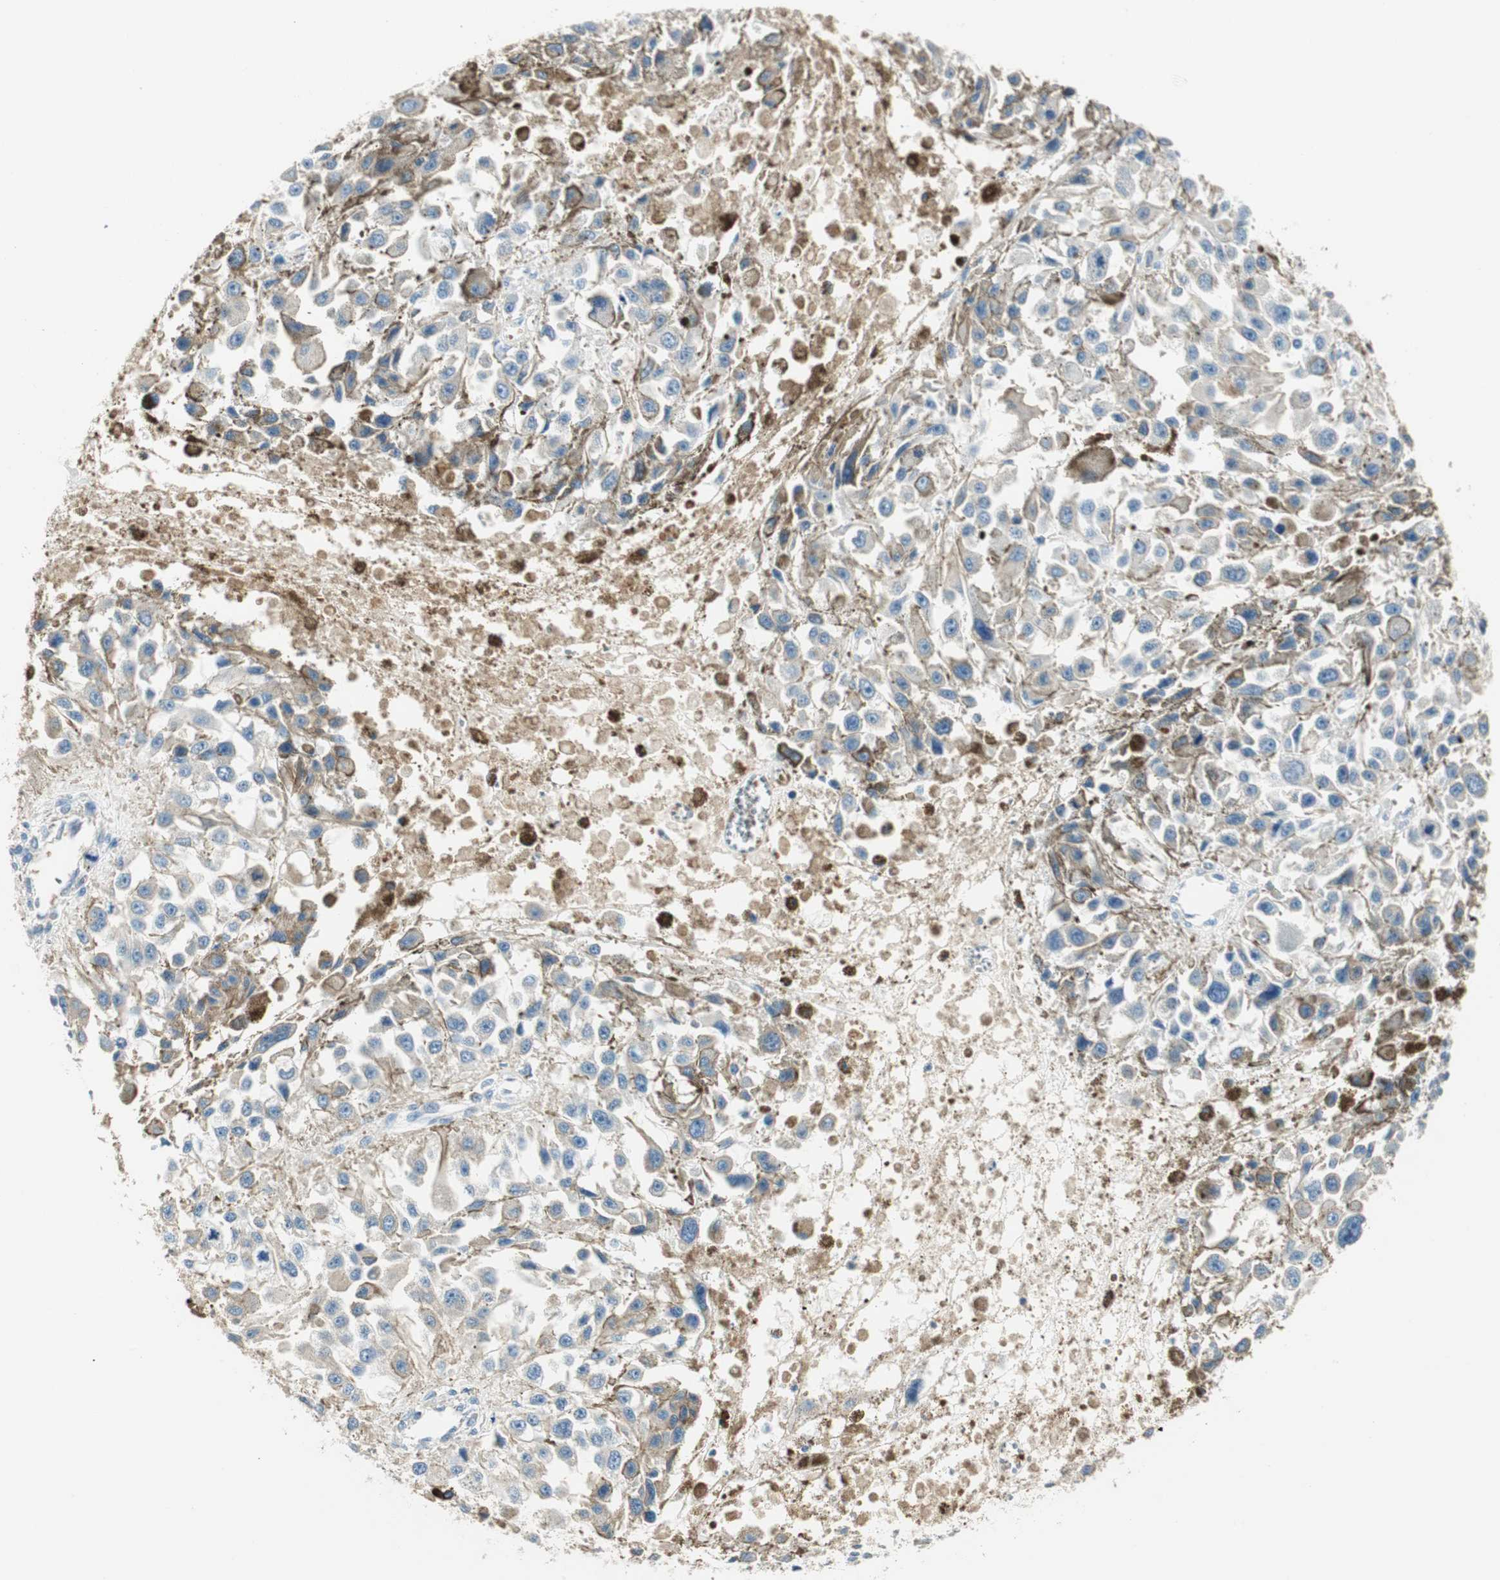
{"staining": {"intensity": "negative", "quantity": "none", "location": "none"}, "tissue": "melanoma", "cell_type": "Tumor cells", "image_type": "cancer", "snomed": [{"axis": "morphology", "description": "Malignant melanoma, Metastatic site"}, {"axis": "topography", "description": "Lymph node"}], "caption": "Protein analysis of melanoma exhibits no significant positivity in tumor cells. (DAB immunohistochemistry (IHC), high magnification).", "gene": "RORB", "patient": {"sex": "male", "age": 59}}